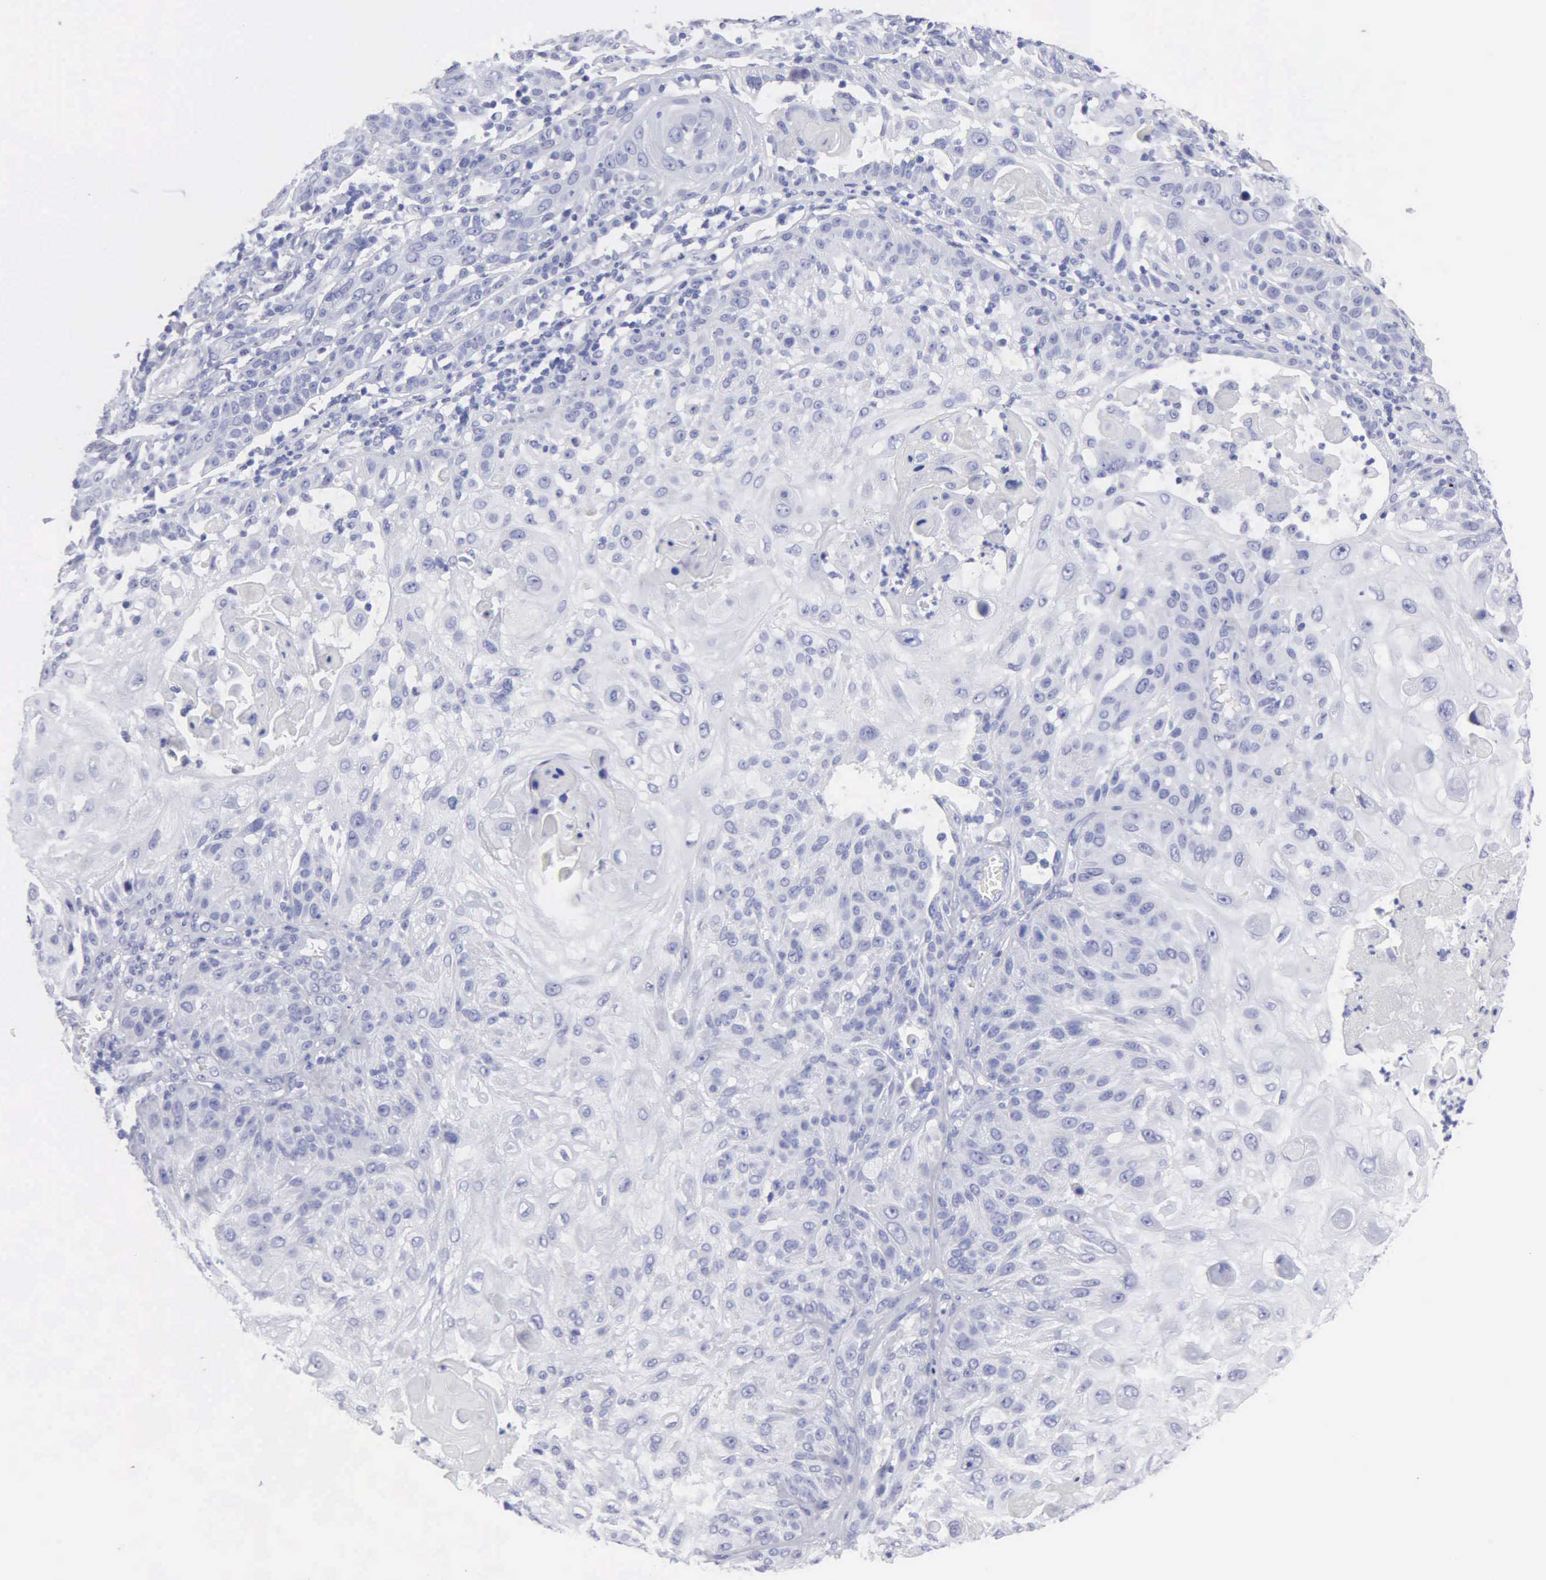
{"staining": {"intensity": "negative", "quantity": "none", "location": "none"}, "tissue": "skin cancer", "cell_type": "Tumor cells", "image_type": "cancer", "snomed": [{"axis": "morphology", "description": "Squamous cell carcinoma, NOS"}, {"axis": "topography", "description": "Skin"}], "caption": "A high-resolution histopathology image shows IHC staining of skin squamous cell carcinoma, which demonstrates no significant expression in tumor cells.", "gene": "CYP19A1", "patient": {"sex": "female", "age": 89}}